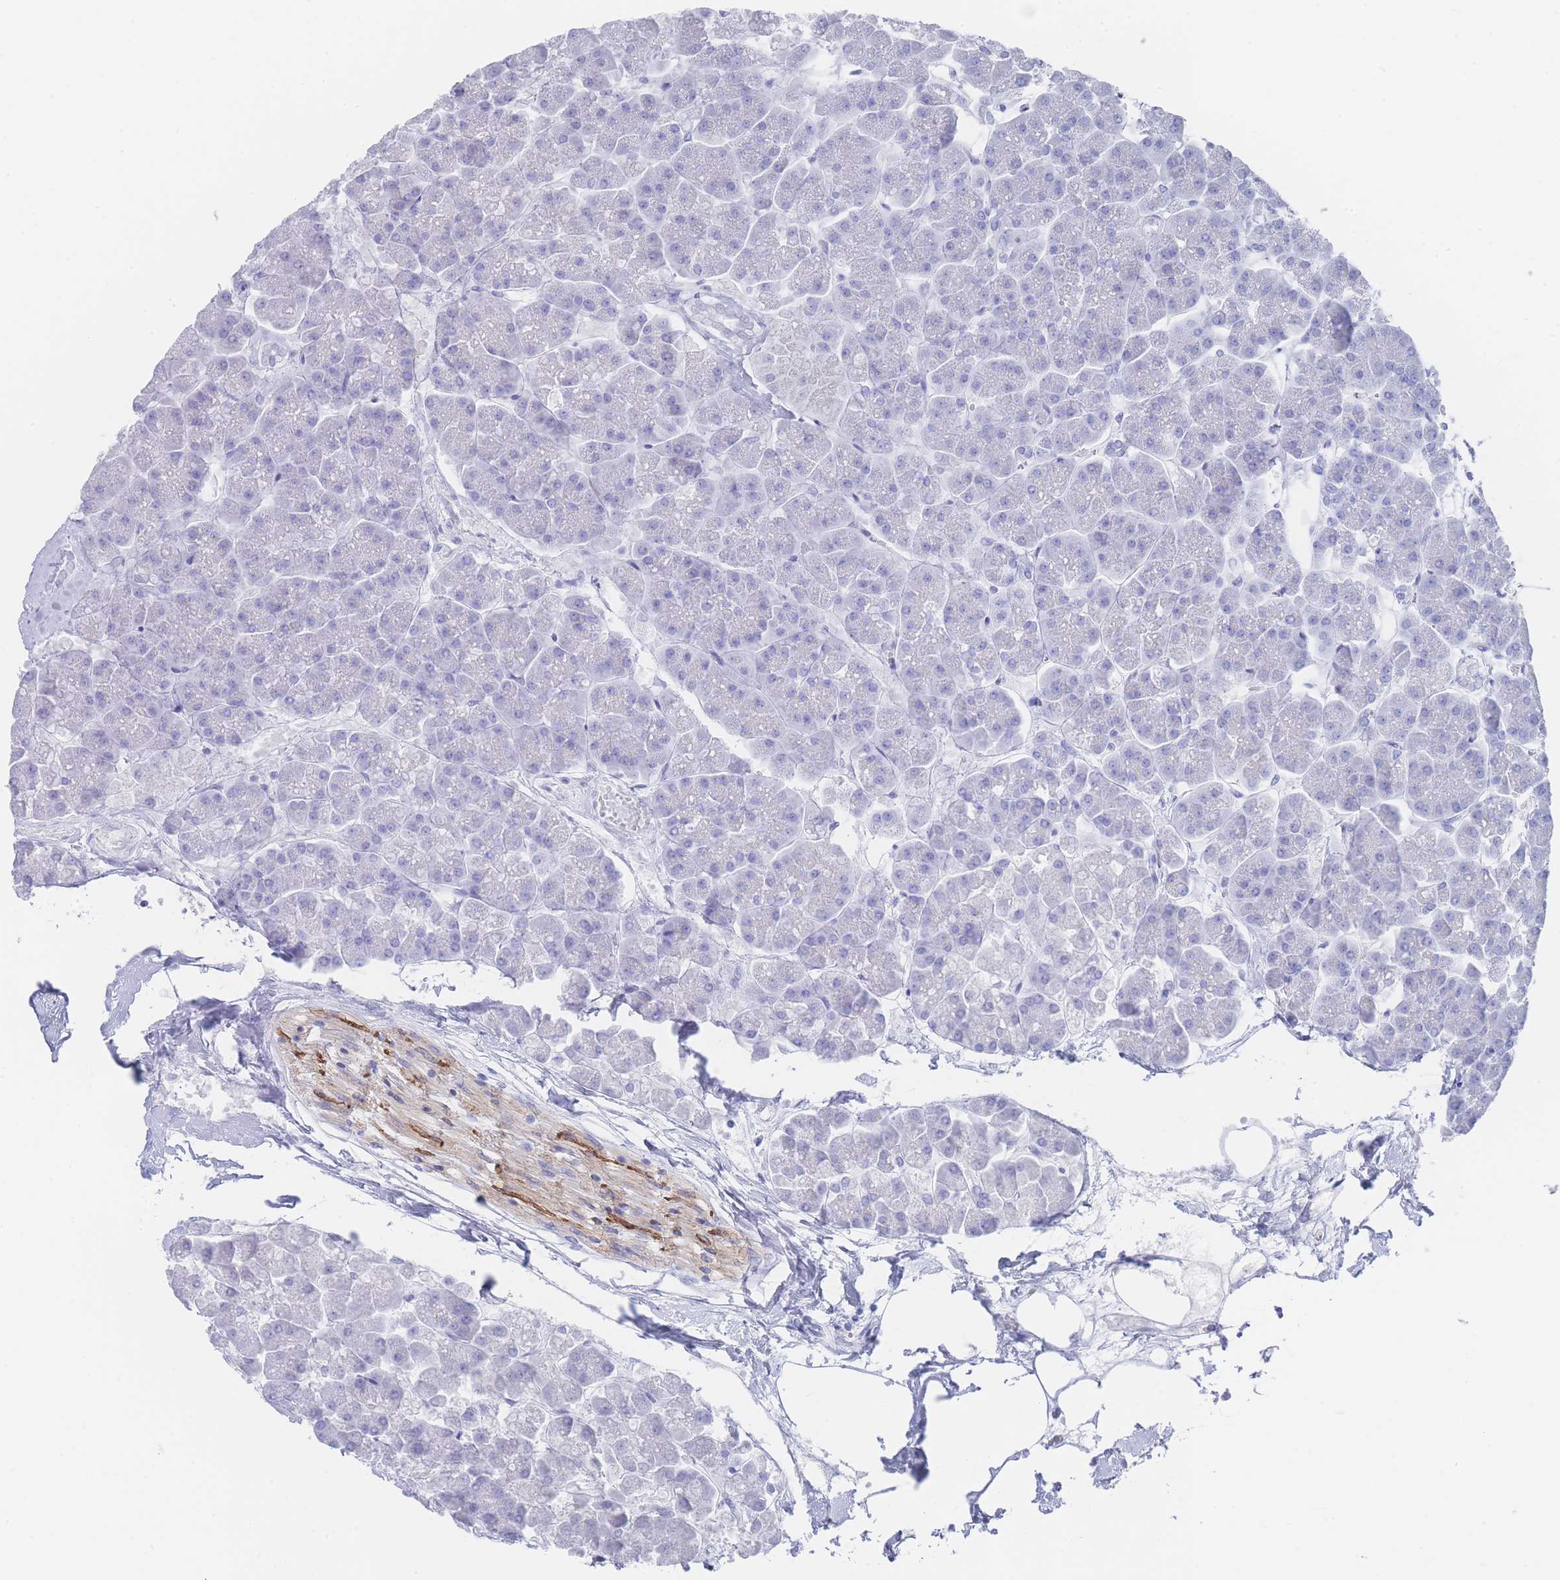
{"staining": {"intensity": "negative", "quantity": "none", "location": "none"}, "tissue": "pancreas", "cell_type": "Exocrine glandular cells", "image_type": "normal", "snomed": [{"axis": "morphology", "description": "Normal tissue, NOS"}, {"axis": "topography", "description": "Pancreas"}, {"axis": "topography", "description": "Peripheral nerve tissue"}], "caption": "An immunohistochemistry micrograph of unremarkable pancreas is shown. There is no staining in exocrine glandular cells of pancreas.", "gene": "LRRC37A2", "patient": {"sex": "male", "age": 54}}